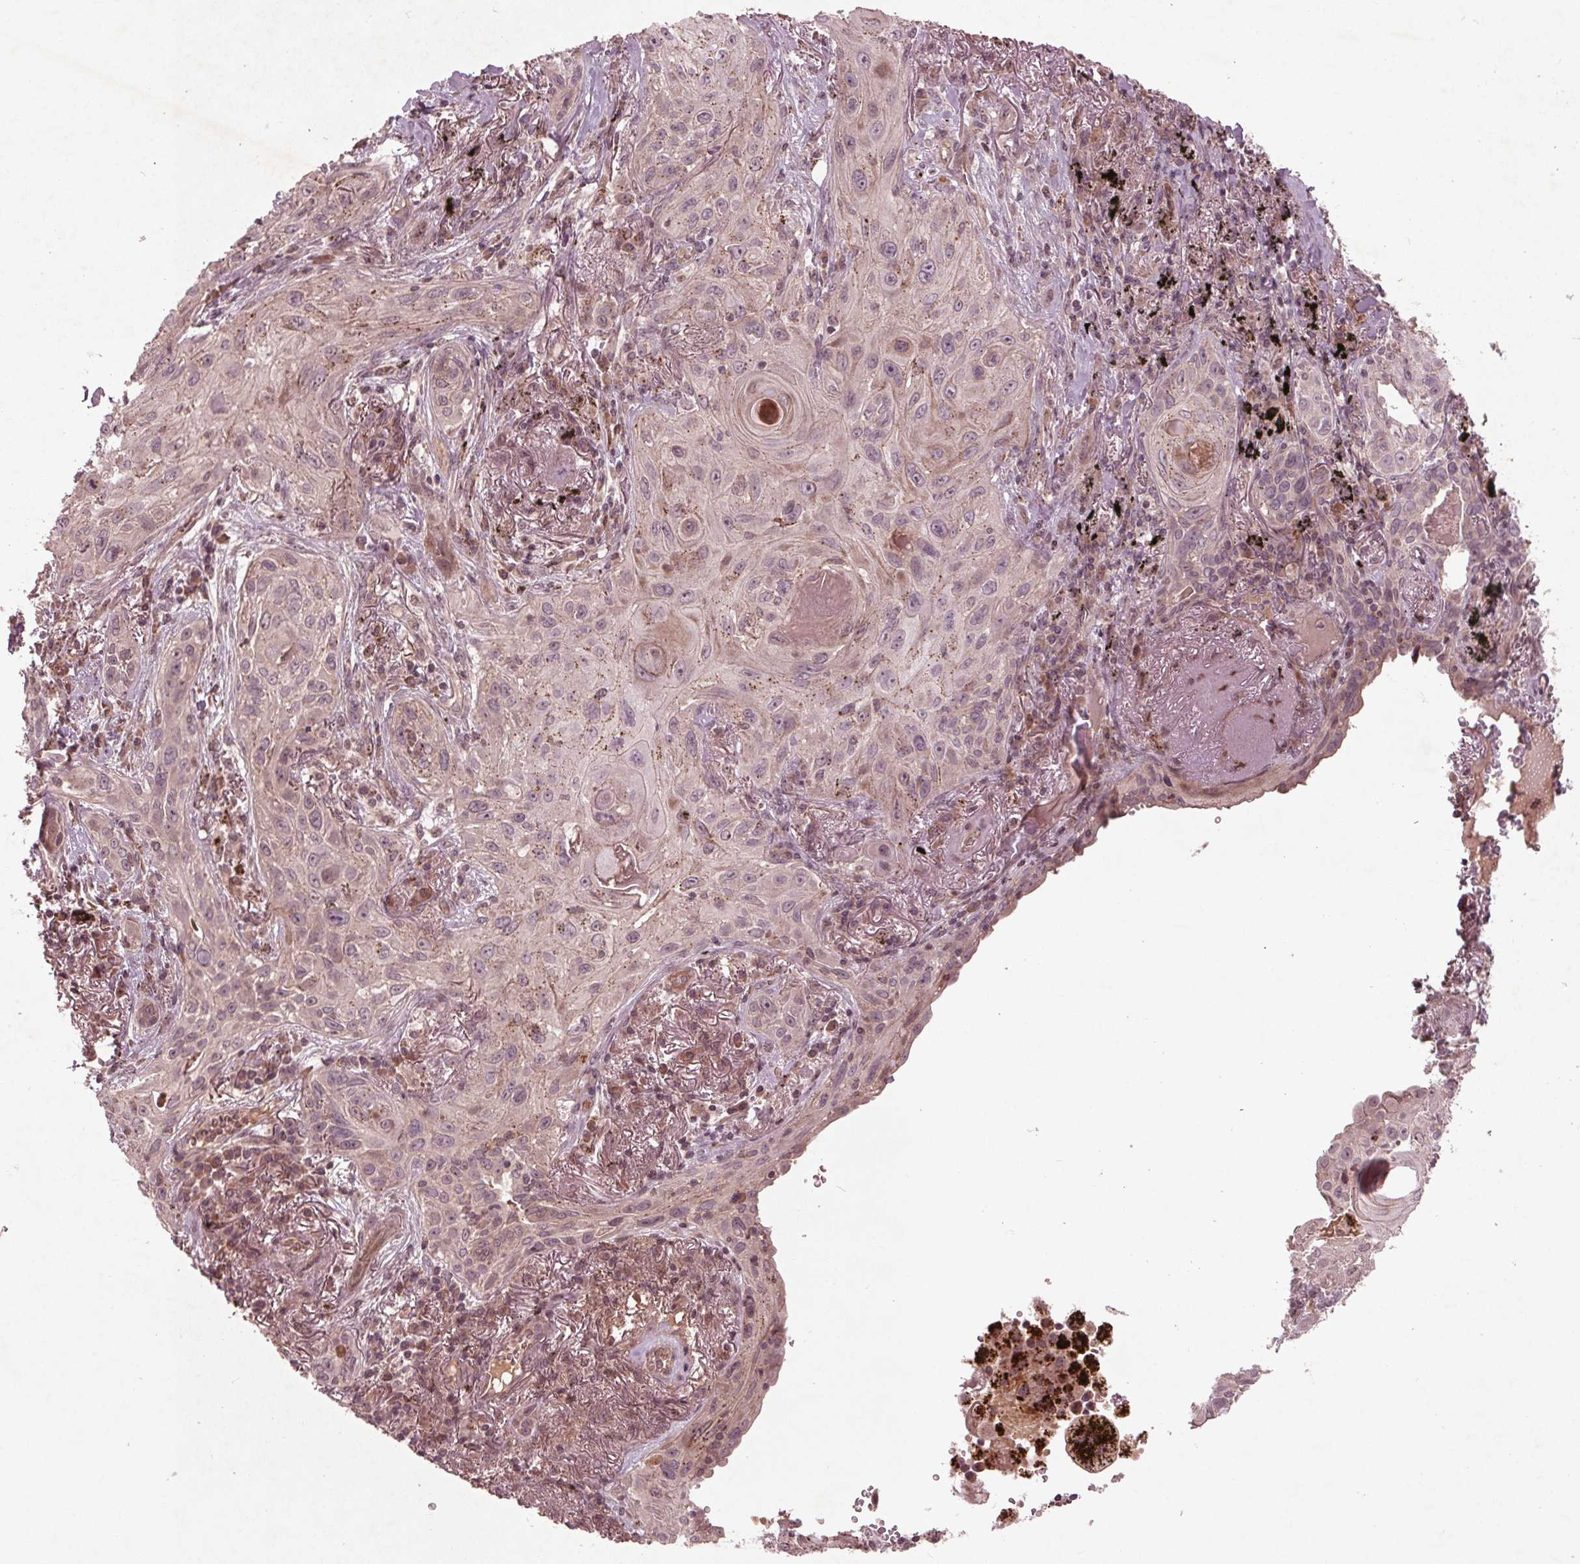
{"staining": {"intensity": "weak", "quantity": "<25%", "location": "cytoplasmic/membranous"}, "tissue": "lung cancer", "cell_type": "Tumor cells", "image_type": "cancer", "snomed": [{"axis": "morphology", "description": "Squamous cell carcinoma, NOS"}, {"axis": "topography", "description": "Lung"}], "caption": "Human lung squamous cell carcinoma stained for a protein using immunohistochemistry (IHC) displays no positivity in tumor cells.", "gene": "CDKL4", "patient": {"sex": "male", "age": 79}}